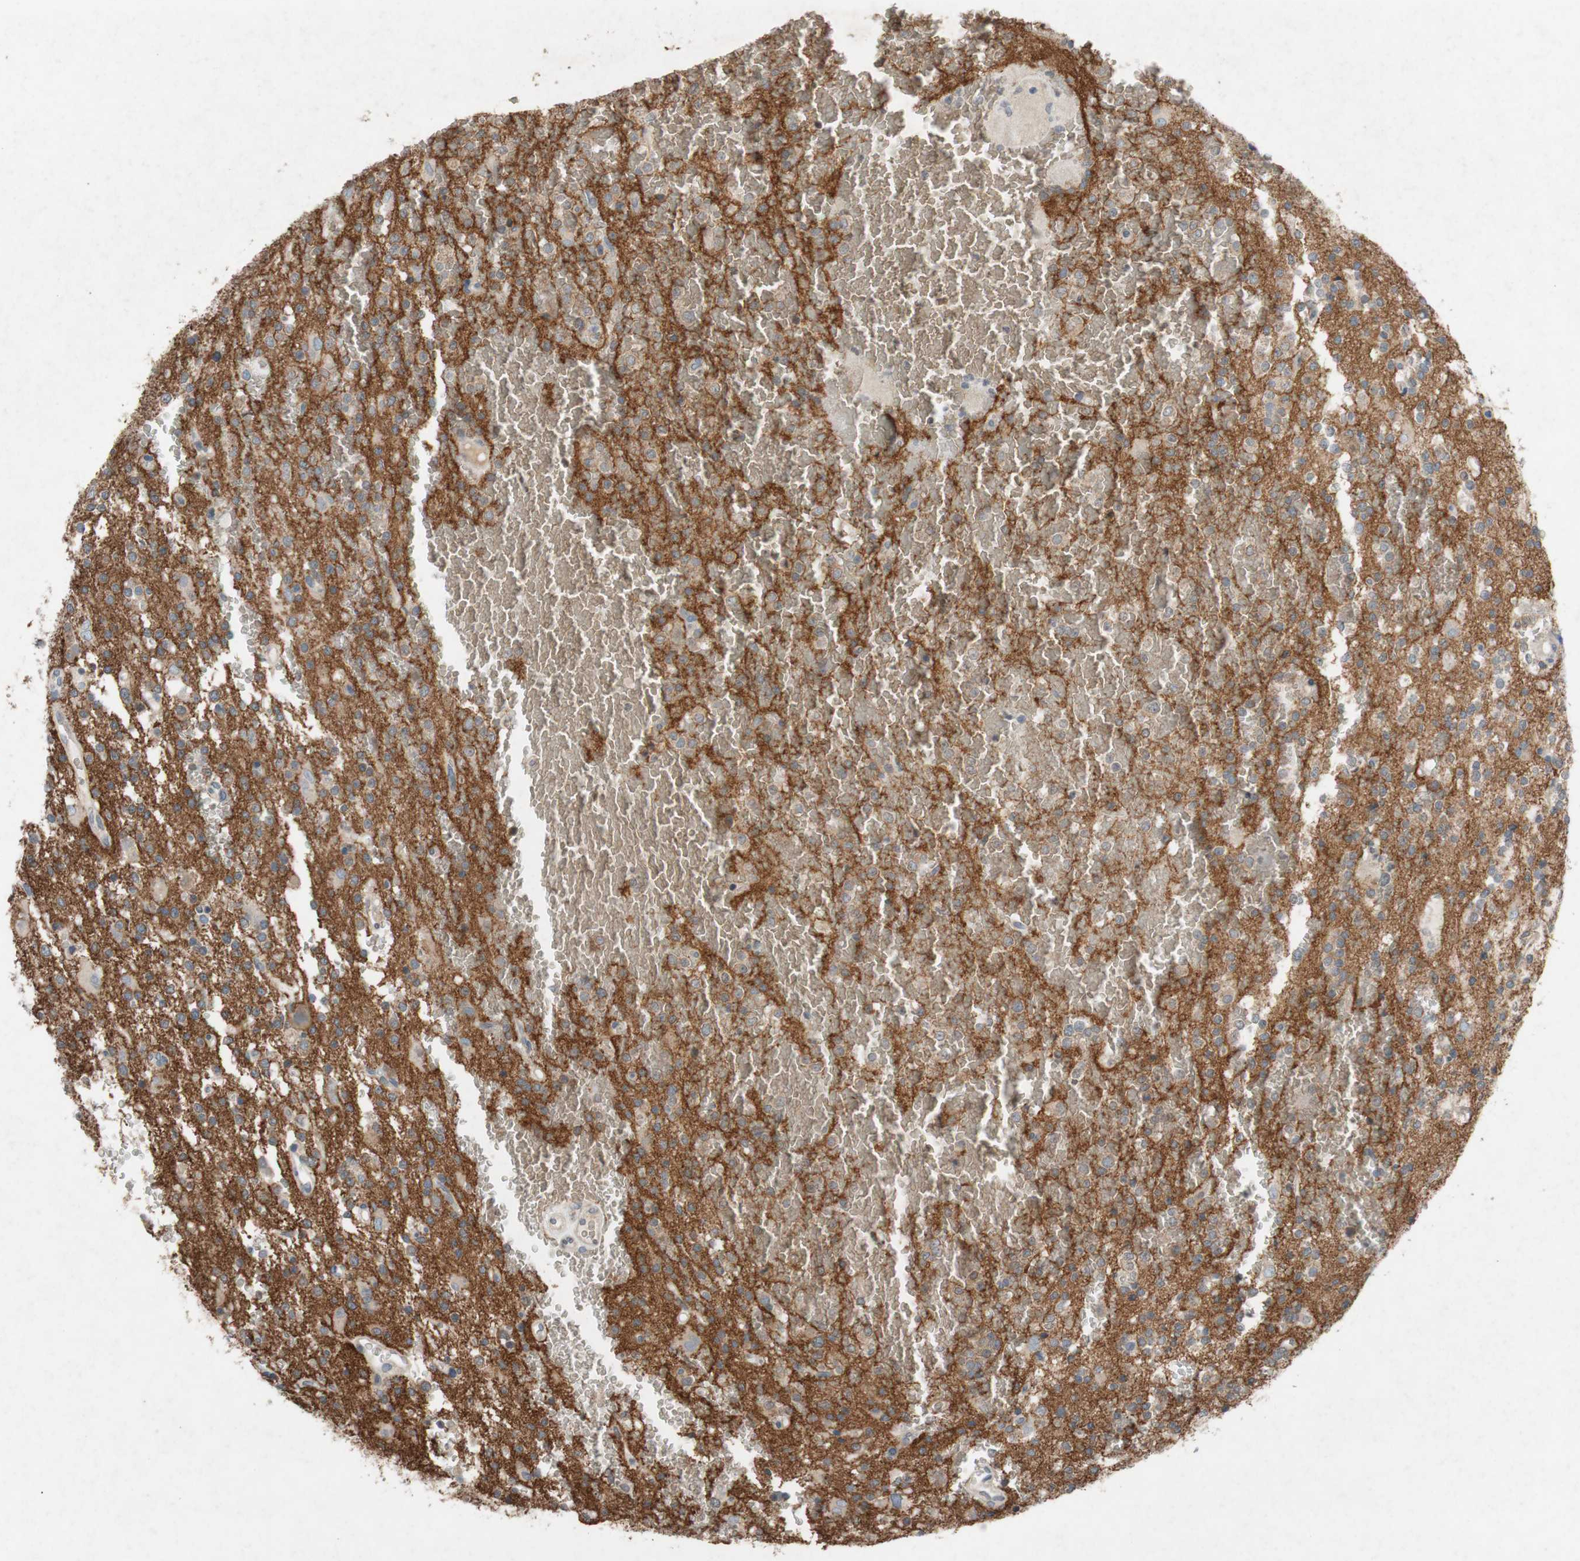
{"staining": {"intensity": "weak", "quantity": "<25%", "location": "cytoplasmic/membranous"}, "tissue": "glioma", "cell_type": "Tumor cells", "image_type": "cancer", "snomed": [{"axis": "morphology", "description": "Glioma, malignant, High grade"}, {"axis": "topography", "description": "Brain"}], "caption": "DAB (3,3'-diaminobenzidine) immunohistochemical staining of human malignant glioma (high-grade) reveals no significant staining in tumor cells.", "gene": "ADD2", "patient": {"sex": "male", "age": 47}}